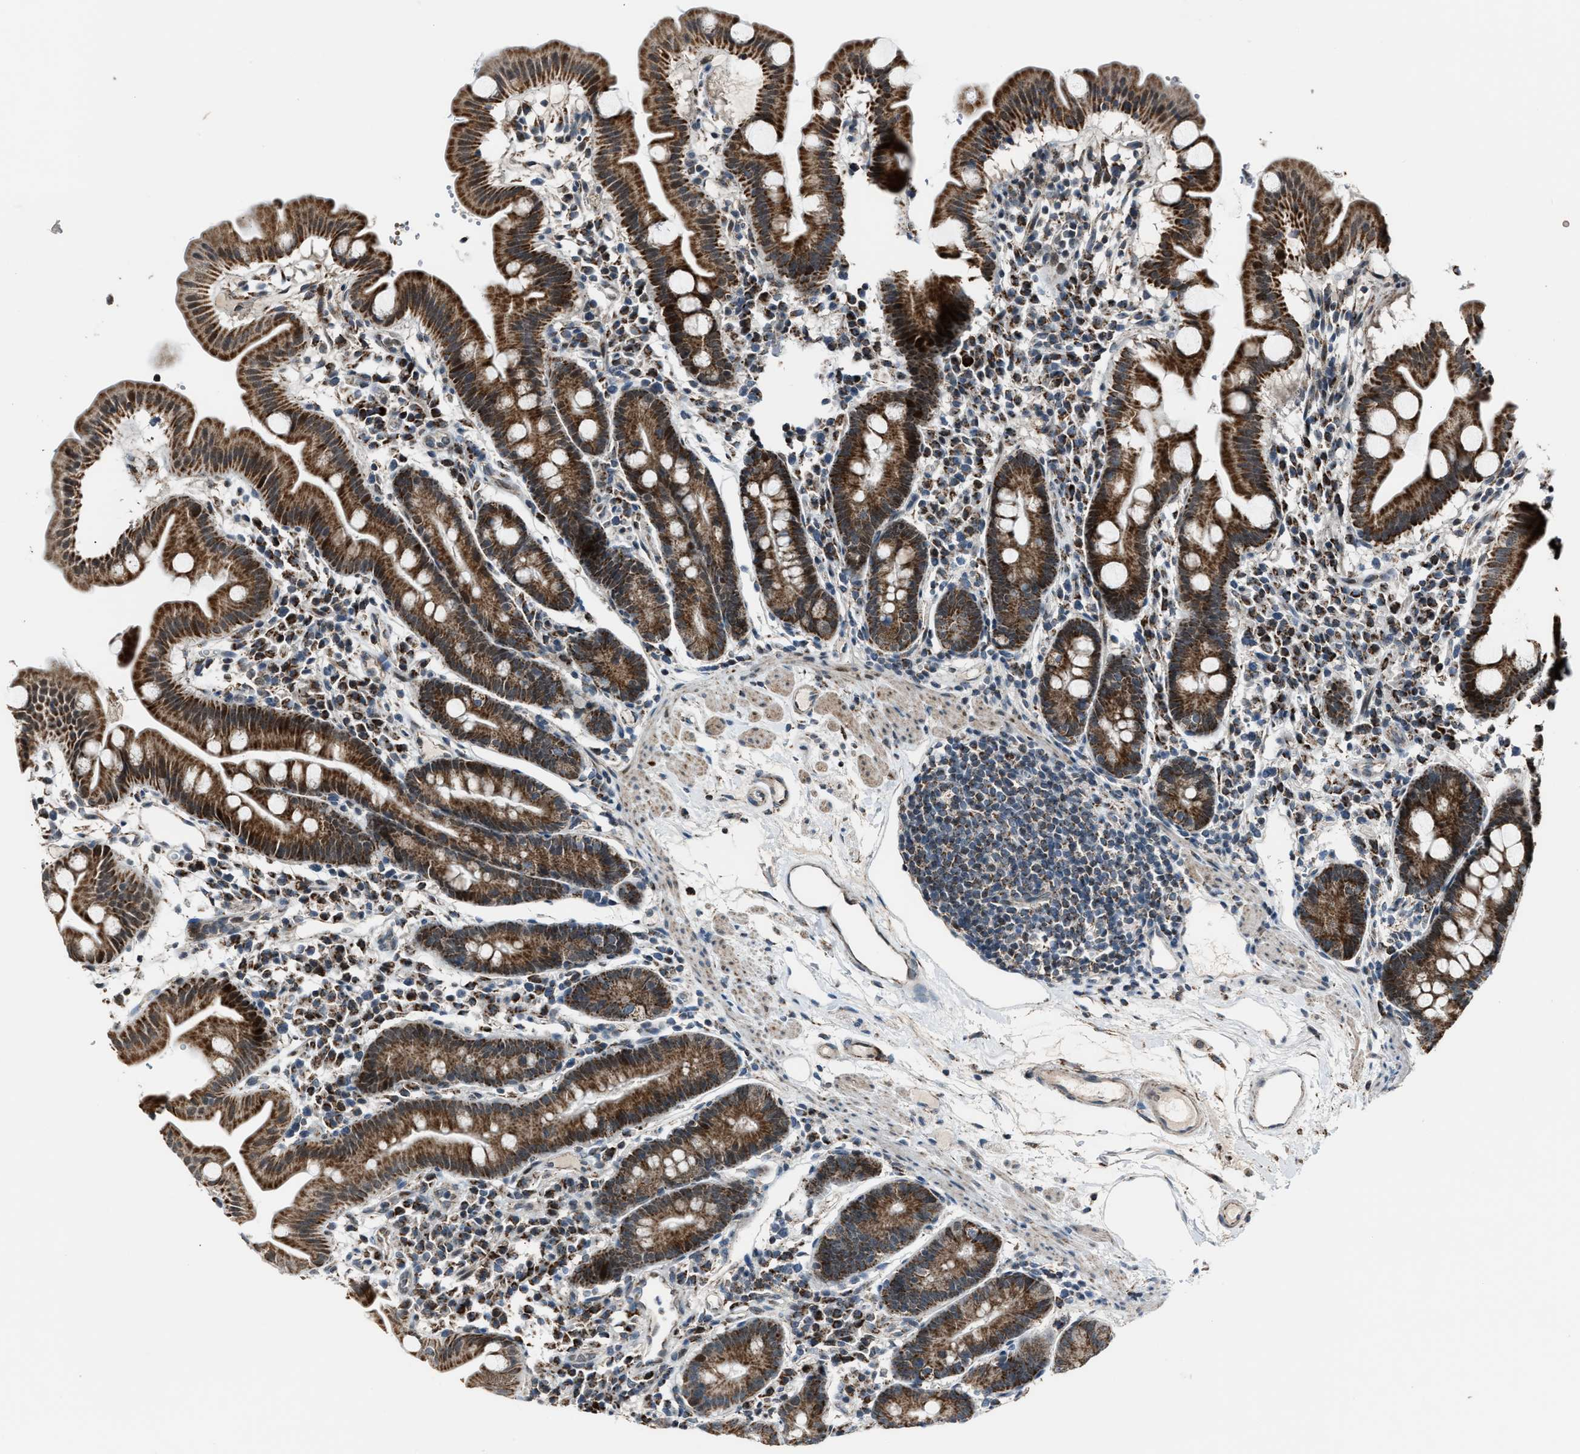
{"staining": {"intensity": "strong", "quantity": ">75%", "location": "cytoplasmic/membranous"}, "tissue": "duodenum", "cell_type": "Glandular cells", "image_type": "normal", "snomed": [{"axis": "morphology", "description": "Normal tissue, NOS"}, {"axis": "topography", "description": "Duodenum"}], "caption": "A brown stain labels strong cytoplasmic/membranous staining of a protein in glandular cells of benign duodenum.", "gene": "CHN2", "patient": {"sex": "male", "age": 50}}